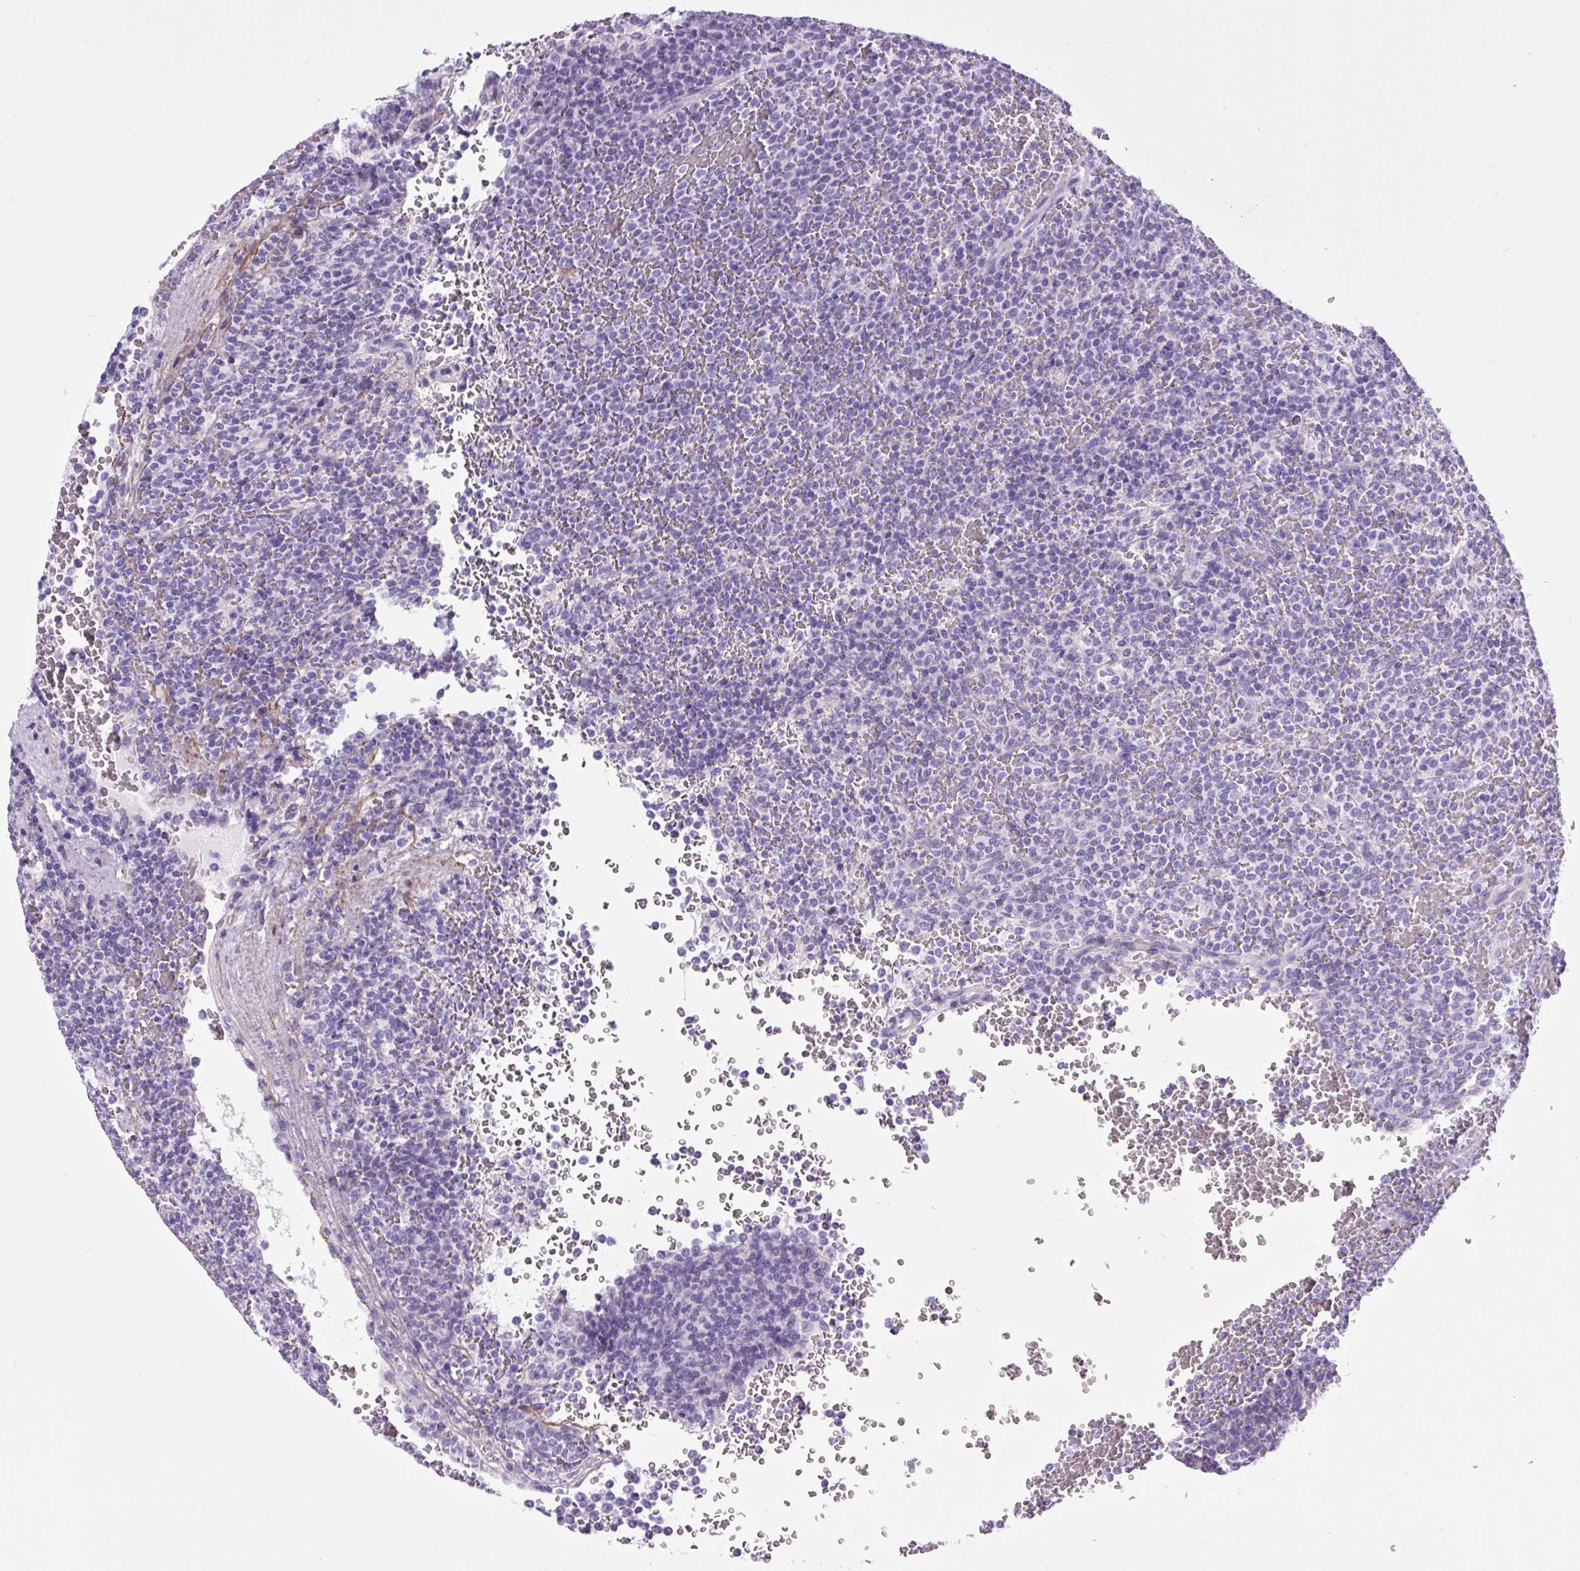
{"staining": {"intensity": "negative", "quantity": "none", "location": "none"}, "tissue": "lymphoma", "cell_type": "Tumor cells", "image_type": "cancer", "snomed": [{"axis": "morphology", "description": "Malignant lymphoma, non-Hodgkin's type, Low grade"}, {"axis": "topography", "description": "Spleen"}], "caption": "An immunohistochemistry (IHC) histopathology image of low-grade malignant lymphoma, non-Hodgkin's type is shown. There is no staining in tumor cells of low-grade malignant lymphoma, non-Hodgkin's type.", "gene": "DPP6", "patient": {"sex": "male", "age": 60}}